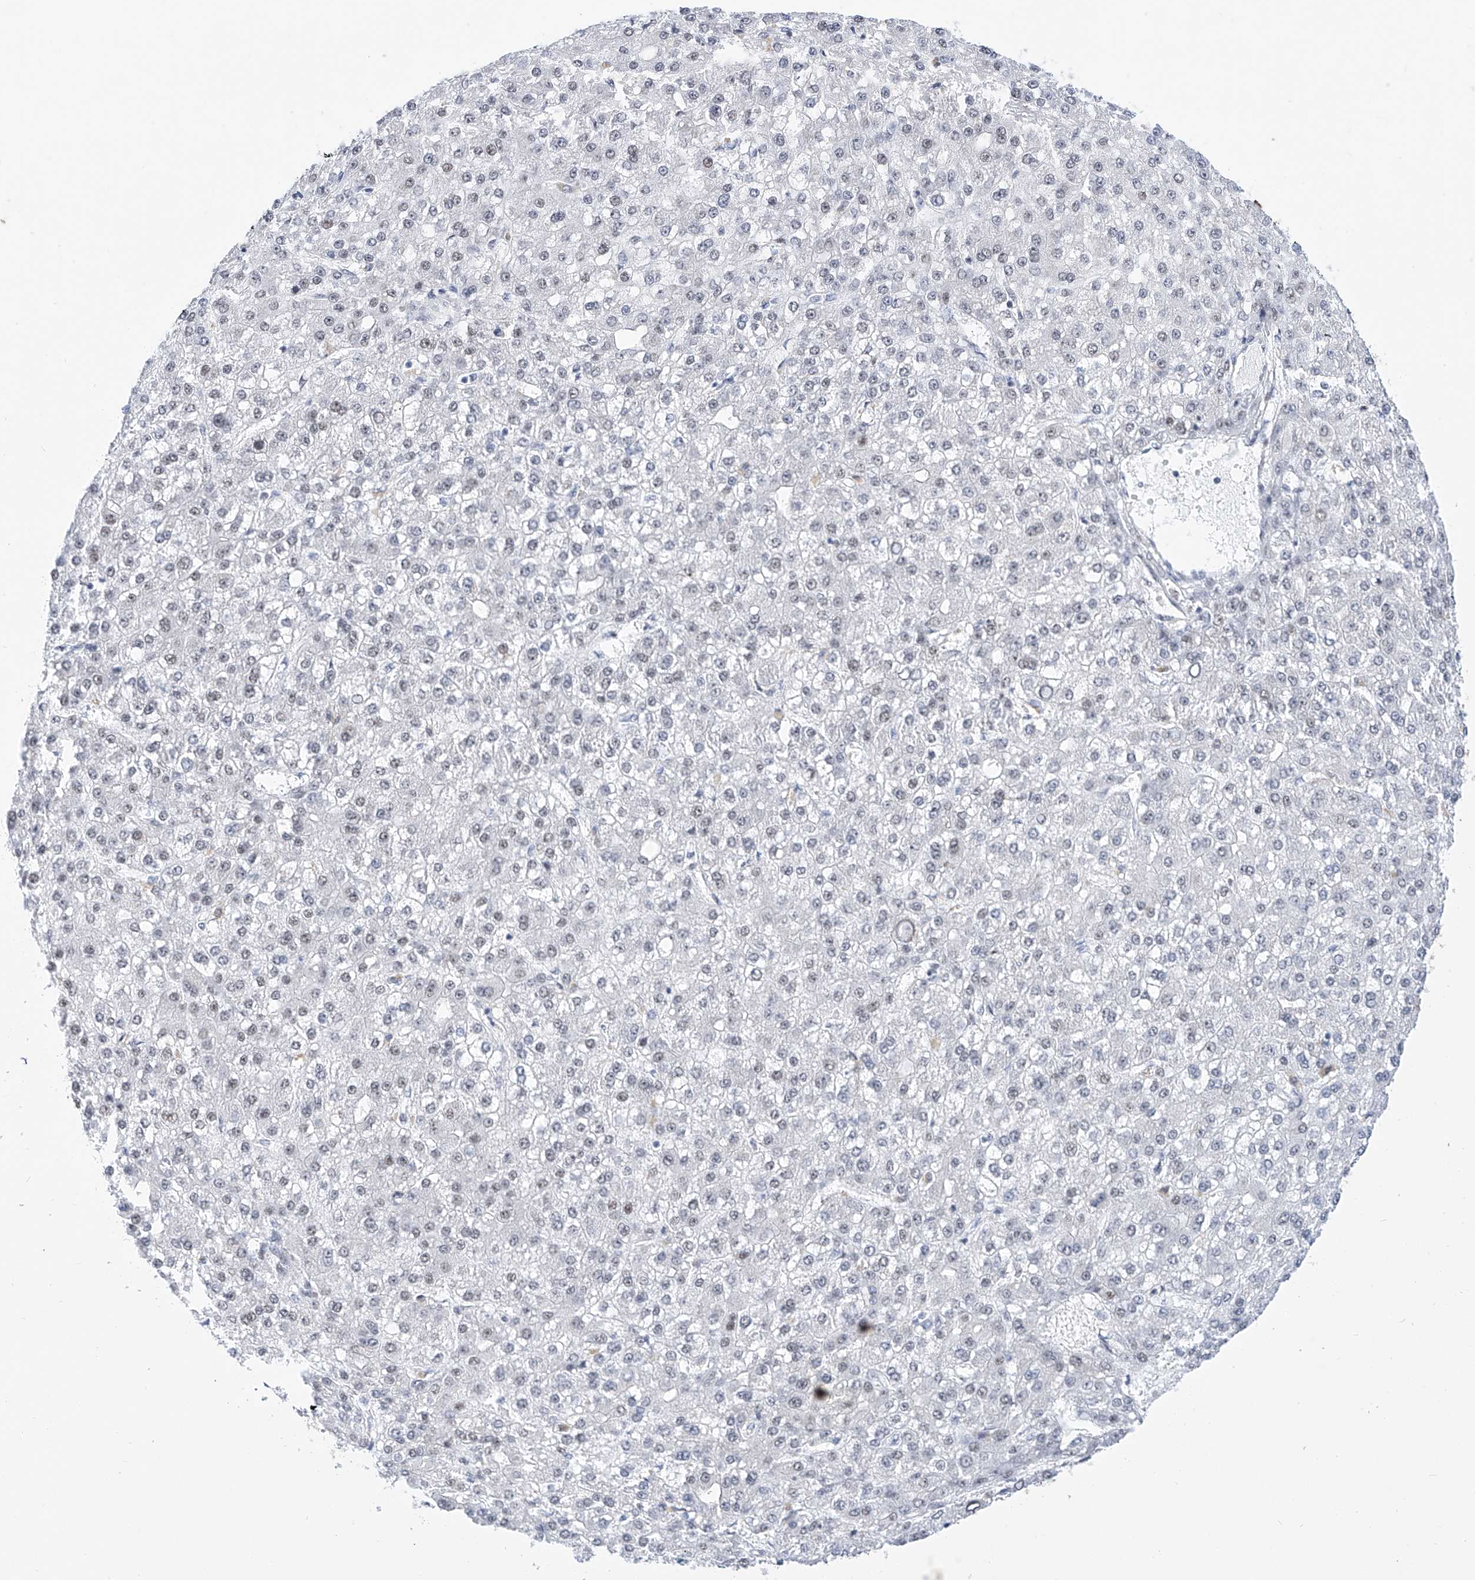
{"staining": {"intensity": "negative", "quantity": "none", "location": "none"}, "tissue": "liver cancer", "cell_type": "Tumor cells", "image_type": "cancer", "snomed": [{"axis": "morphology", "description": "Carcinoma, Hepatocellular, NOS"}, {"axis": "topography", "description": "Liver"}], "caption": "Tumor cells show no significant protein positivity in hepatocellular carcinoma (liver).", "gene": "SRSF6", "patient": {"sex": "male", "age": 67}}